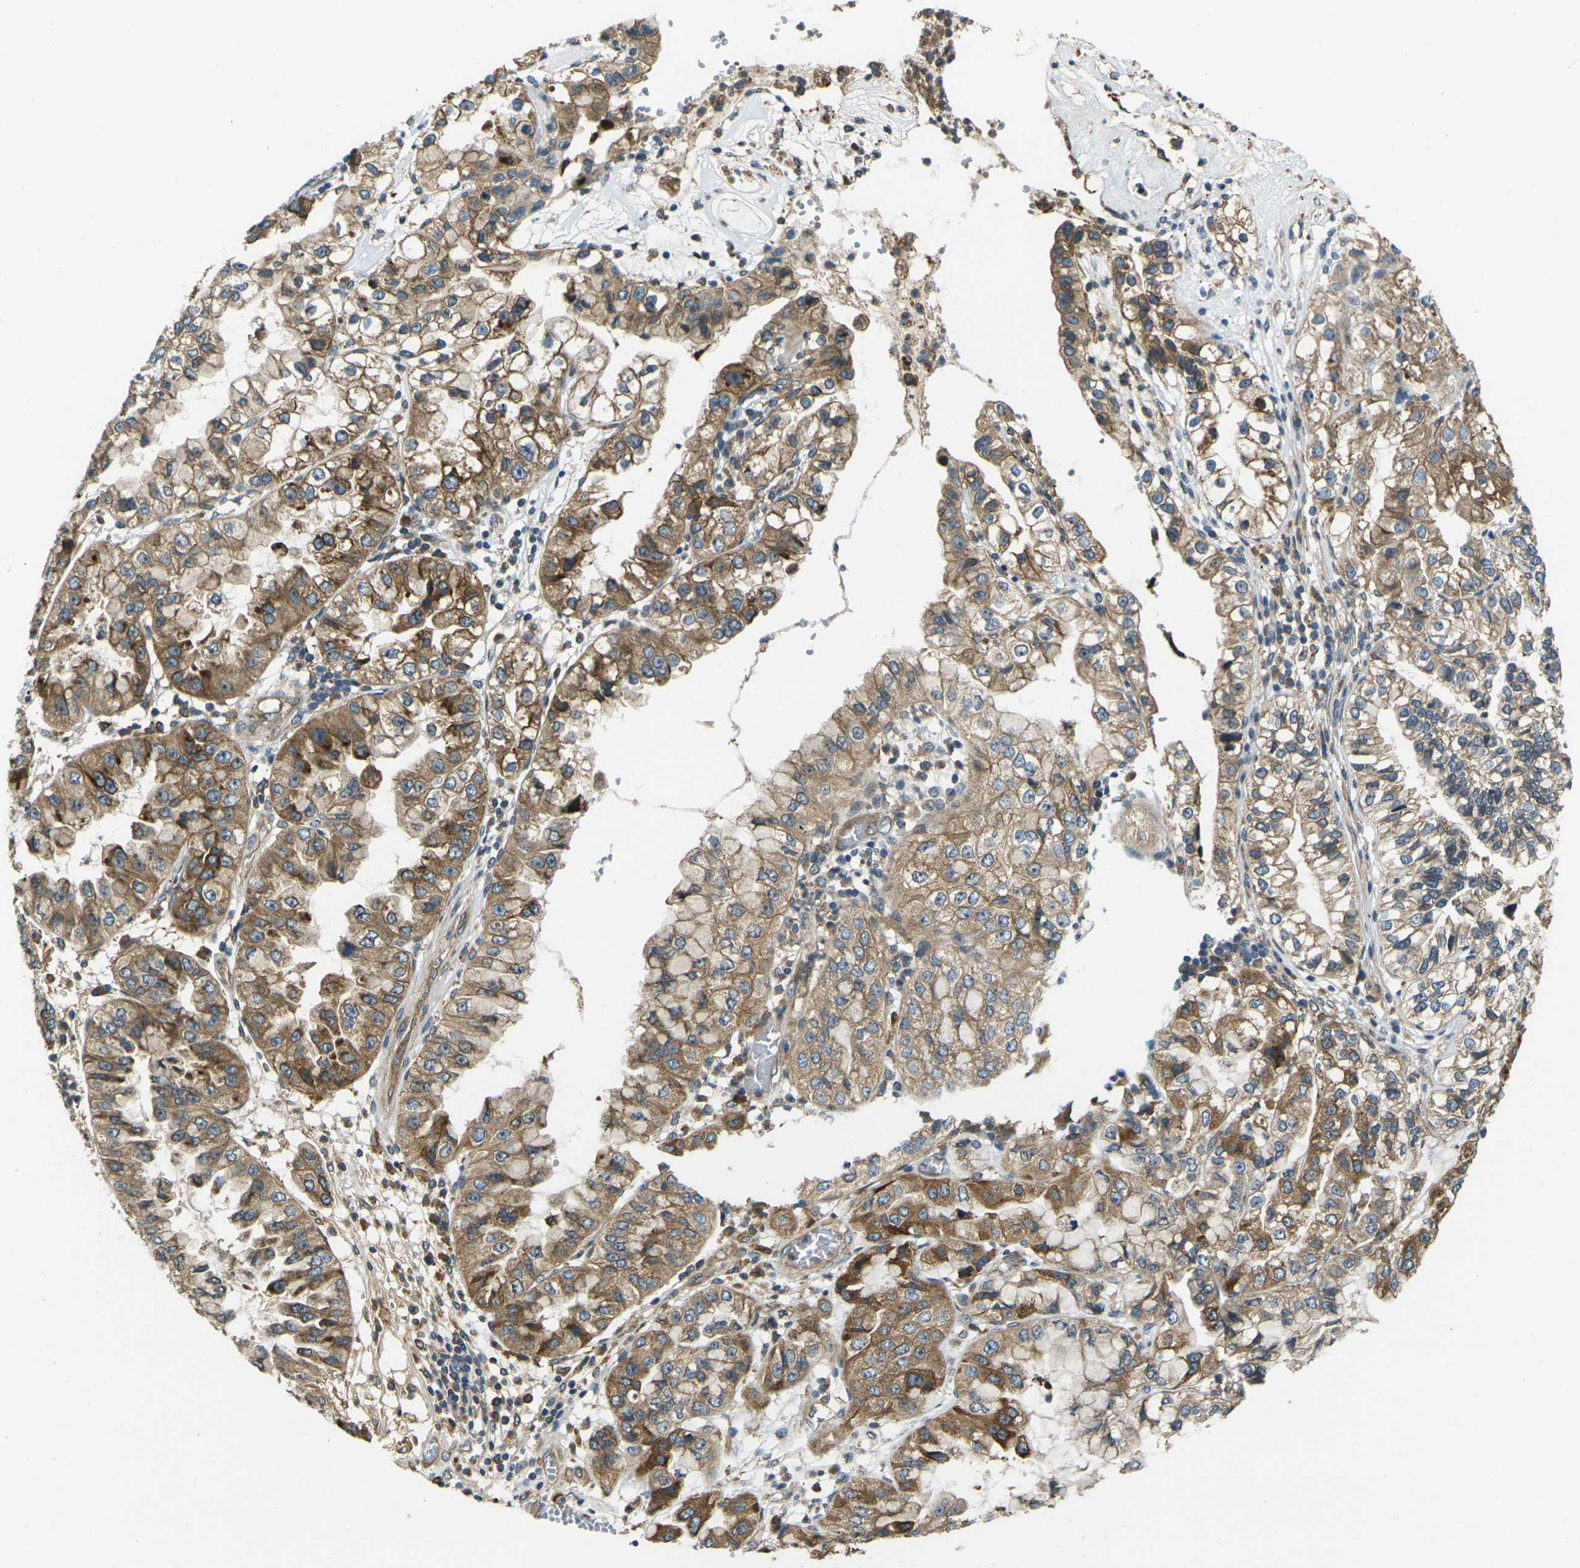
{"staining": {"intensity": "moderate", "quantity": ">75%", "location": "cytoplasmic/membranous"}, "tissue": "liver cancer", "cell_type": "Tumor cells", "image_type": "cancer", "snomed": [{"axis": "morphology", "description": "Cholangiocarcinoma"}, {"axis": "topography", "description": "Liver"}], "caption": "Human liver cancer (cholangiocarcinoma) stained with a brown dye shows moderate cytoplasmic/membranous positive positivity in about >75% of tumor cells.", "gene": "FZD1", "patient": {"sex": "female", "age": 79}}